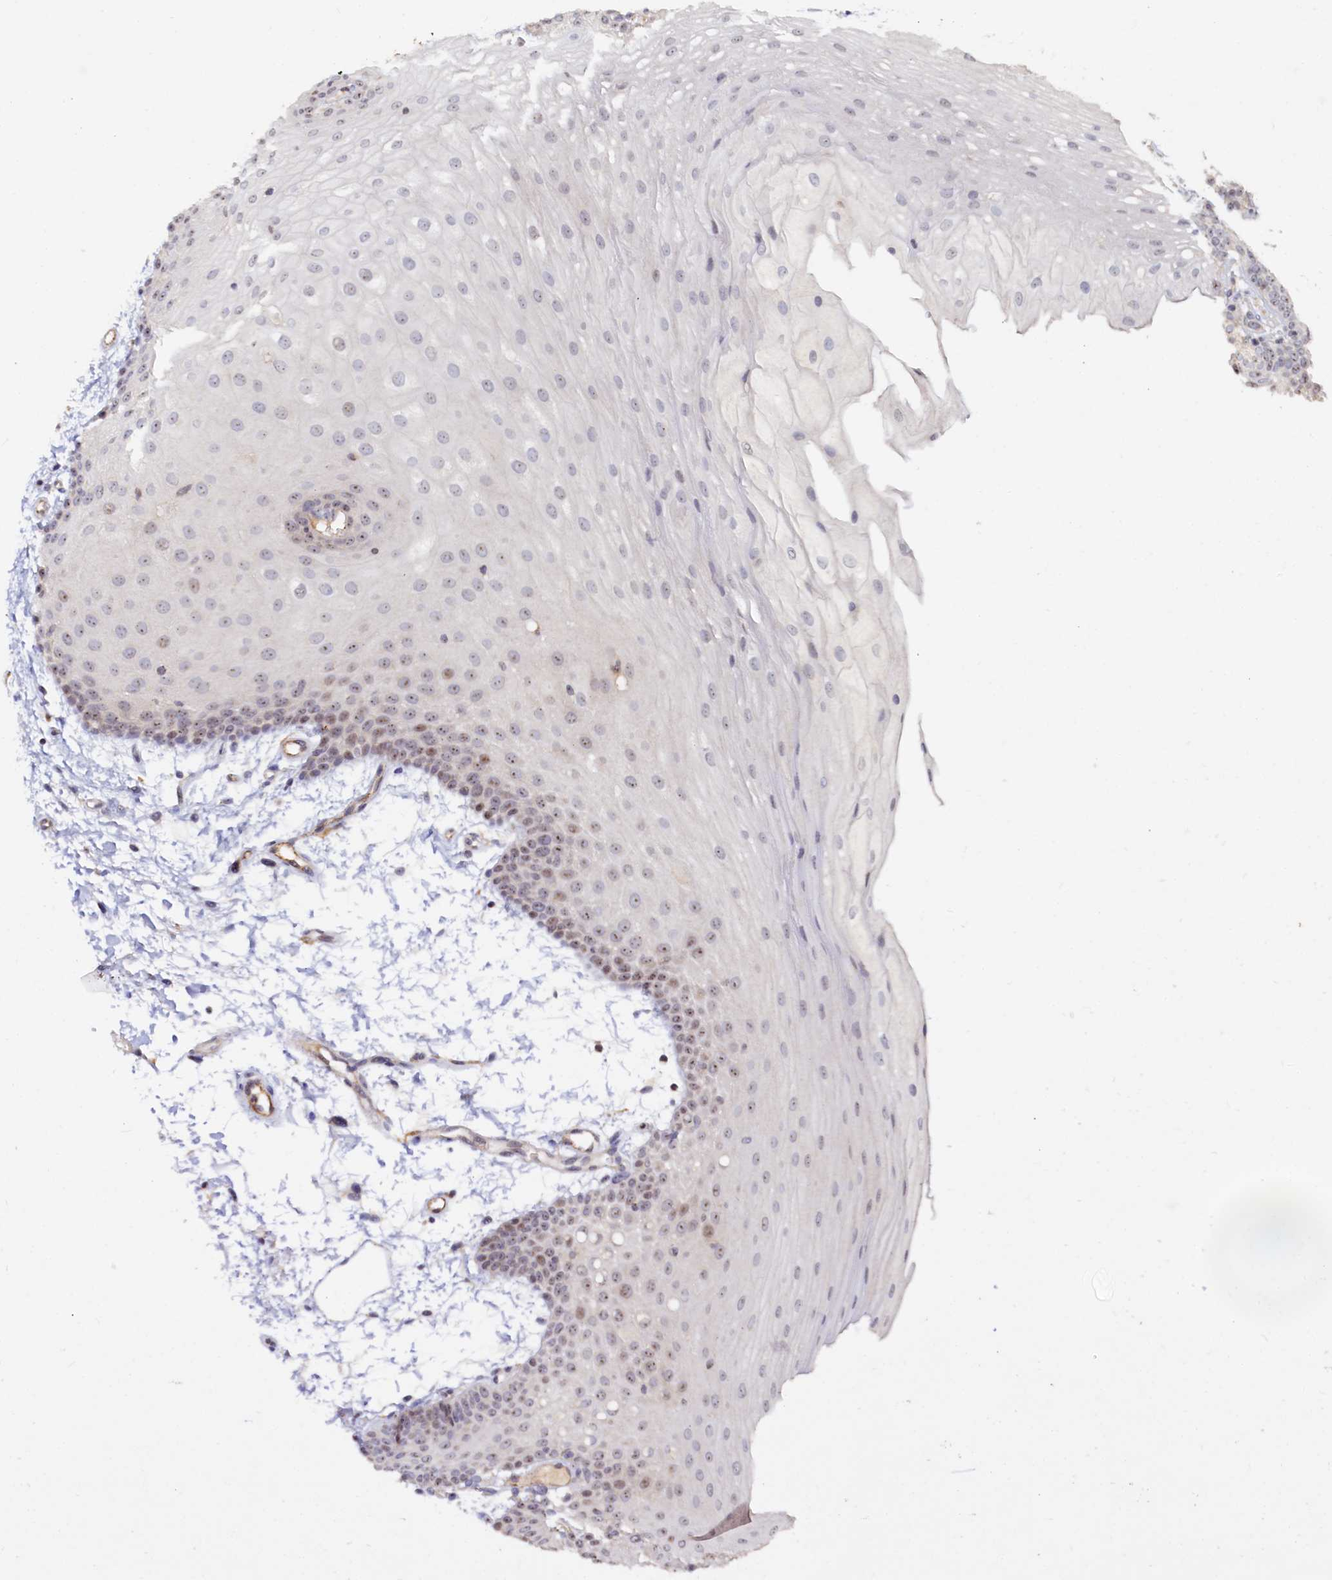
{"staining": {"intensity": "moderate", "quantity": "25%-75%", "location": "nuclear"}, "tissue": "oral mucosa", "cell_type": "Squamous epithelial cells", "image_type": "normal", "snomed": [{"axis": "morphology", "description": "Normal tissue, NOS"}, {"axis": "topography", "description": "Oral tissue"}], "caption": "DAB immunohistochemical staining of benign human oral mucosa demonstrates moderate nuclear protein staining in approximately 25%-75% of squamous epithelial cells.", "gene": "RGS7BP", "patient": {"sex": "male", "age": 68}}